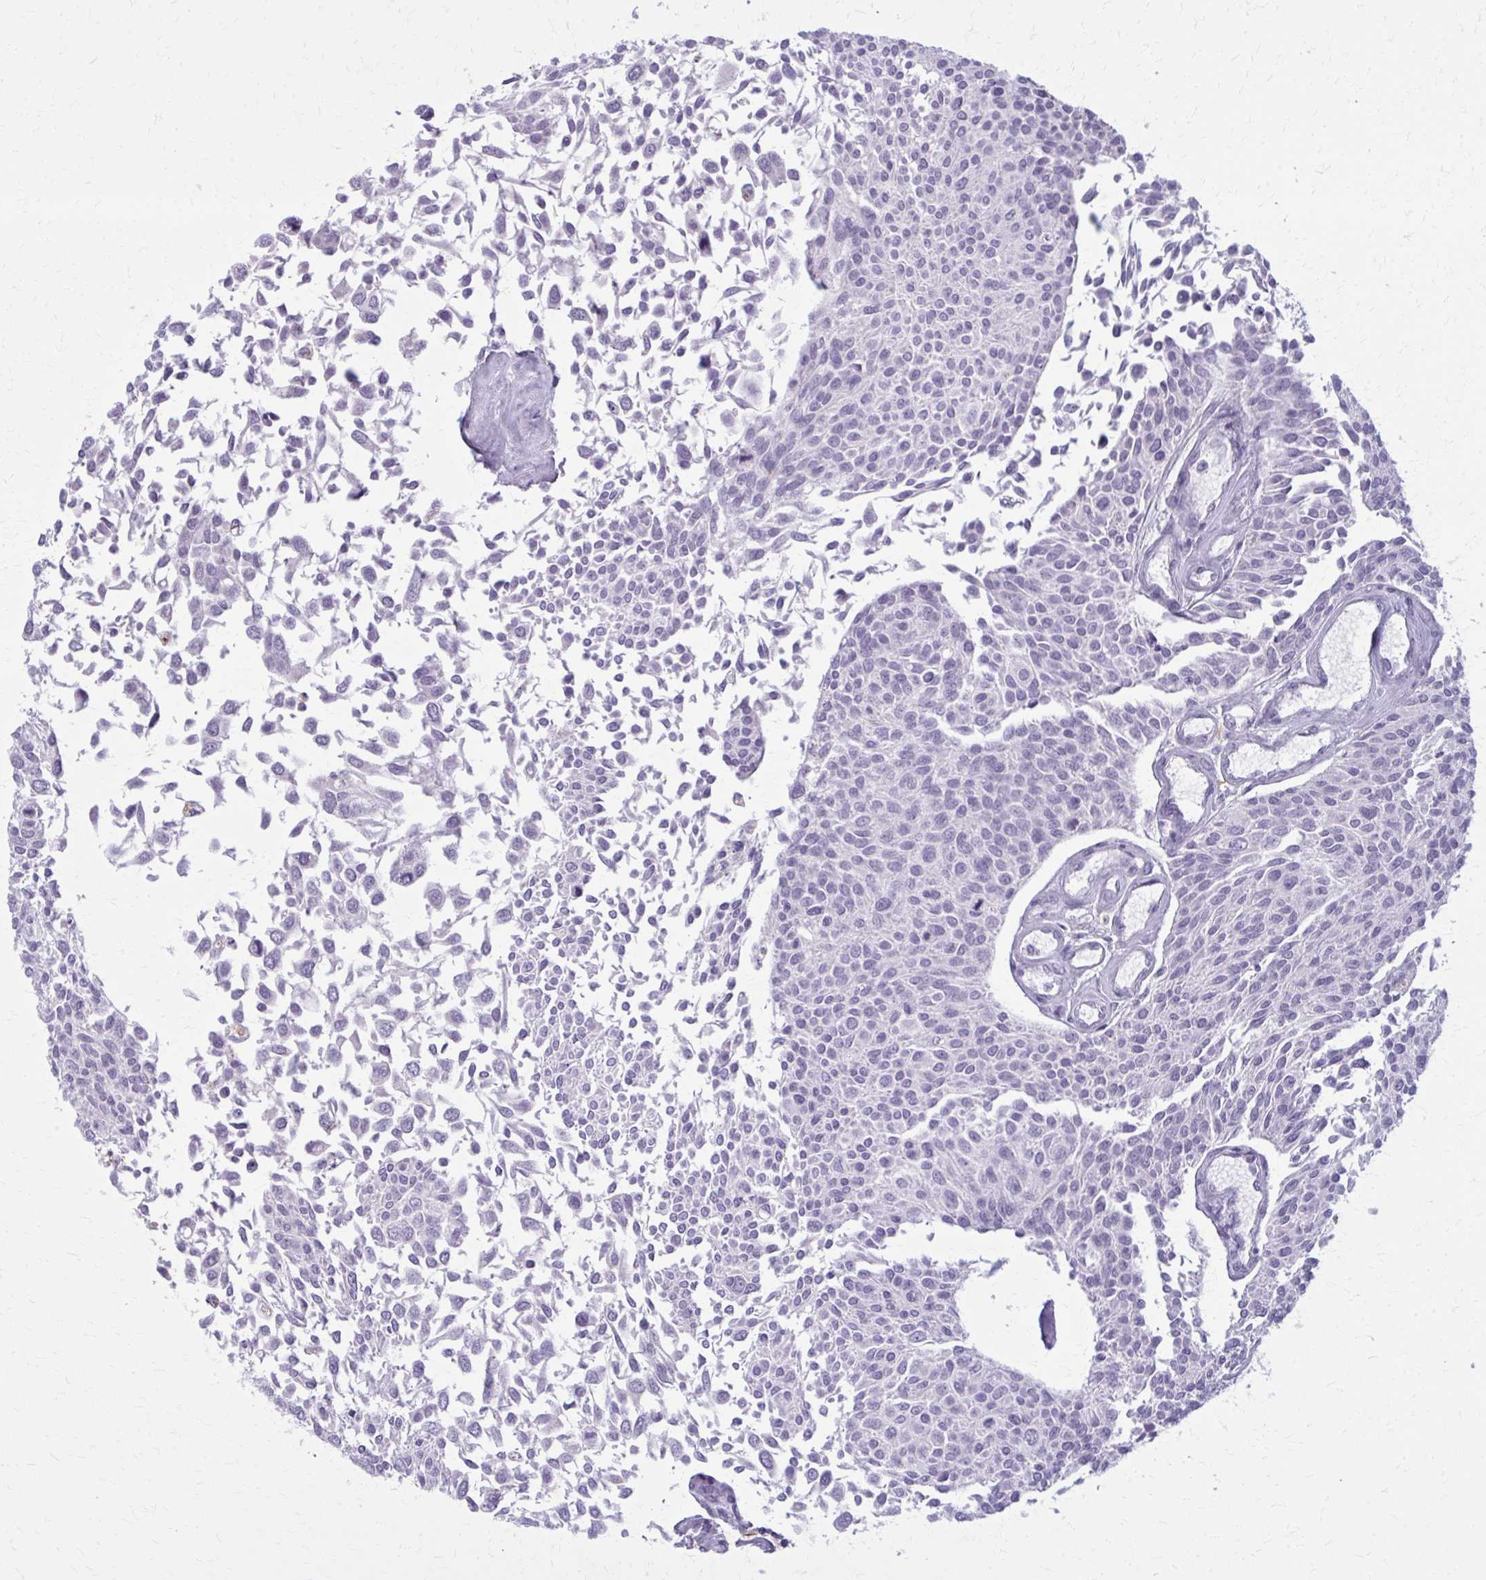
{"staining": {"intensity": "negative", "quantity": "none", "location": "none"}, "tissue": "urothelial cancer", "cell_type": "Tumor cells", "image_type": "cancer", "snomed": [{"axis": "morphology", "description": "Urothelial carcinoma, NOS"}, {"axis": "topography", "description": "Urinary bladder"}], "caption": "Urothelial cancer stained for a protein using IHC demonstrates no positivity tumor cells.", "gene": "CARD9", "patient": {"sex": "male", "age": 55}}